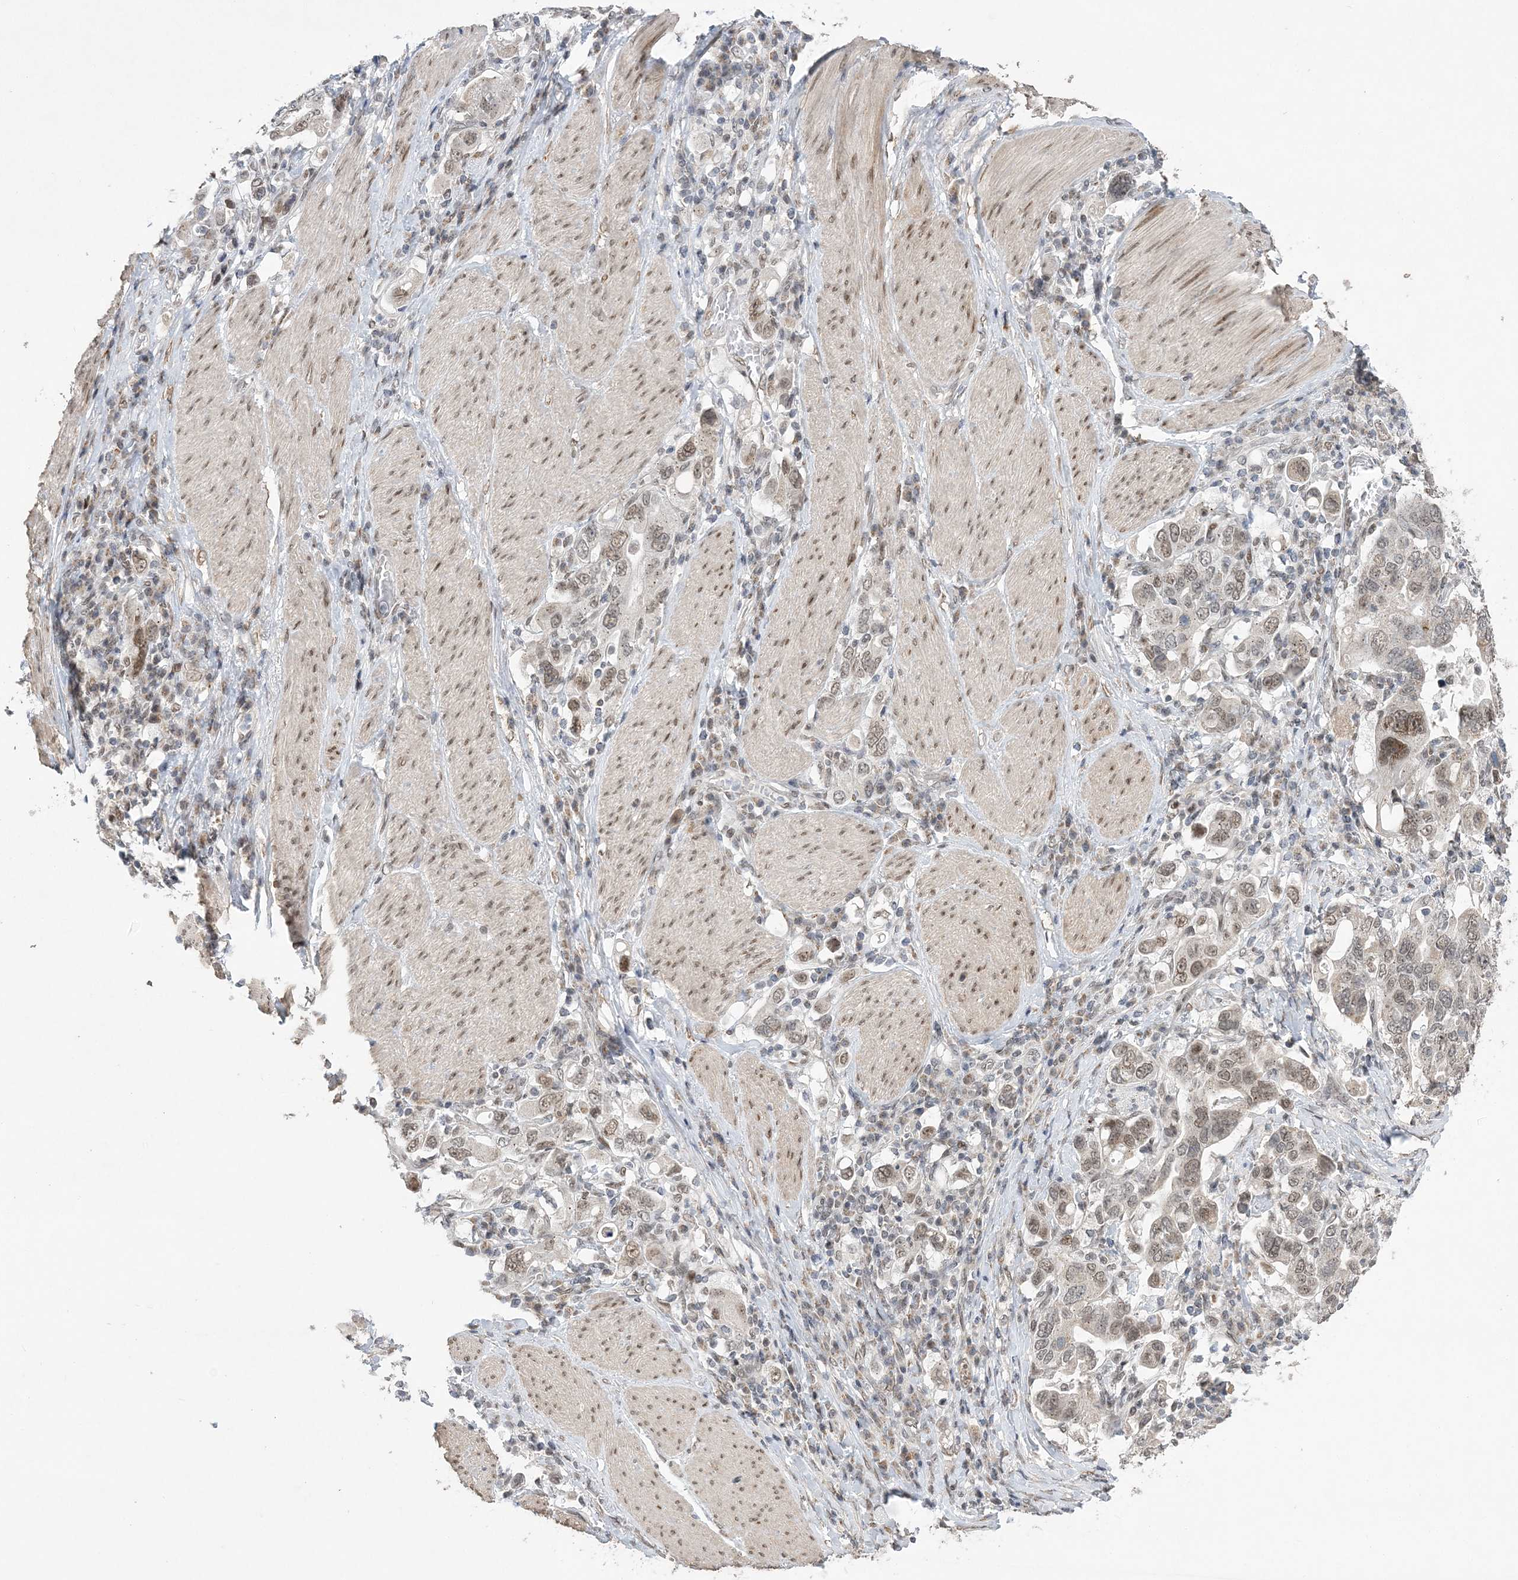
{"staining": {"intensity": "moderate", "quantity": "<25%", "location": "nuclear"}, "tissue": "stomach cancer", "cell_type": "Tumor cells", "image_type": "cancer", "snomed": [{"axis": "morphology", "description": "Adenocarcinoma, NOS"}, {"axis": "topography", "description": "Stomach, upper"}], "caption": "Protein analysis of stomach cancer (adenocarcinoma) tissue exhibits moderate nuclear expression in about <25% of tumor cells.", "gene": "WAC", "patient": {"sex": "male", "age": 62}}